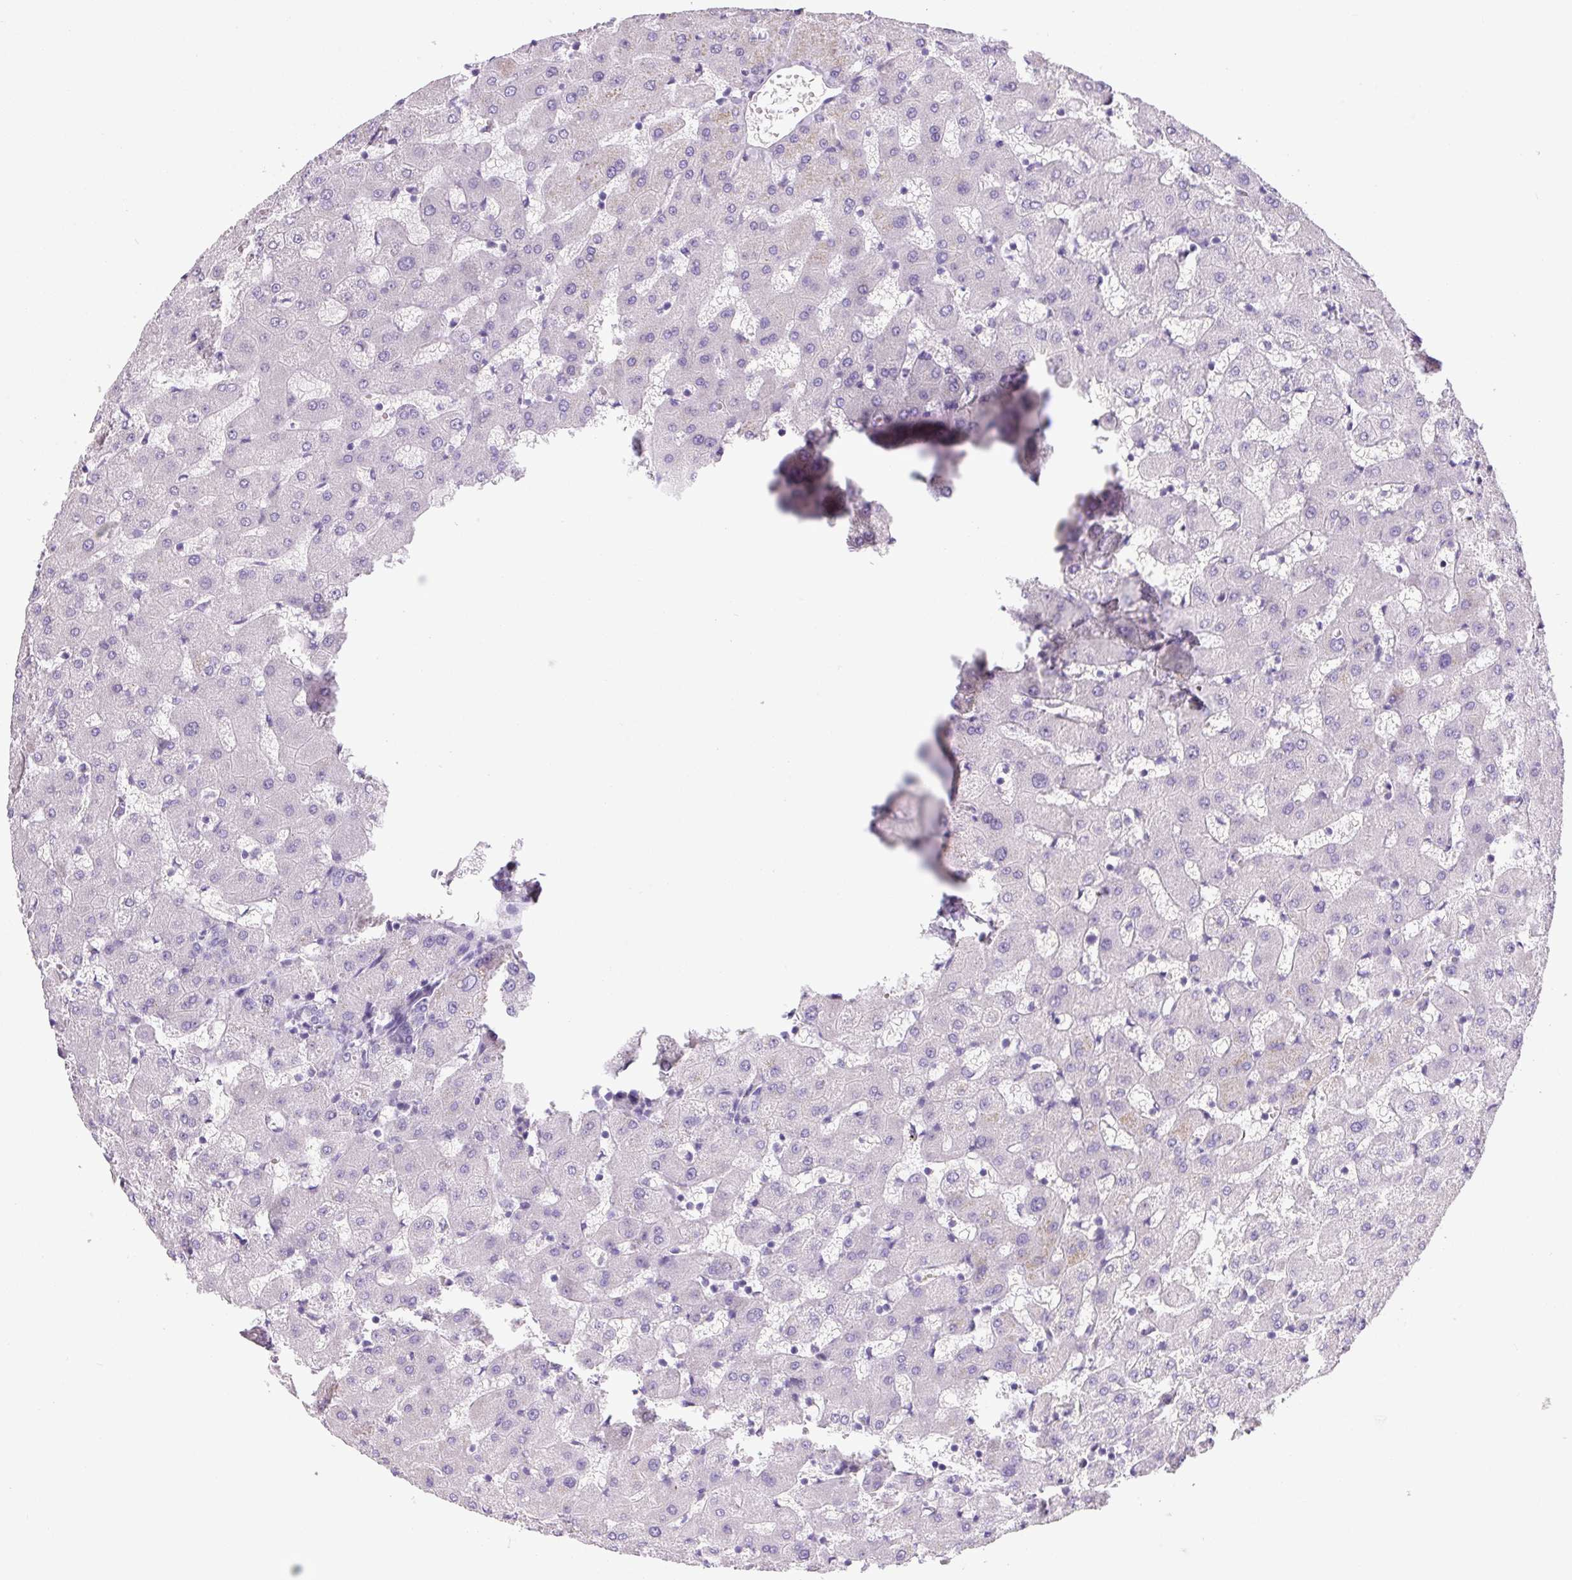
{"staining": {"intensity": "negative", "quantity": "none", "location": "none"}, "tissue": "liver", "cell_type": "Cholangiocytes", "image_type": "normal", "snomed": [{"axis": "morphology", "description": "Normal tissue, NOS"}, {"axis": "topography", "description": "Liver"}], "caption": "A histopathology image of liver stained for a protein shows no brown staining in cholangiocytes. (DAB (3,3'-diaminobenzidine) immunohistochemistry with hematoxylin counter stain).", "gene": "CHGA", "patient": {"sex": "female", "age": 63}}